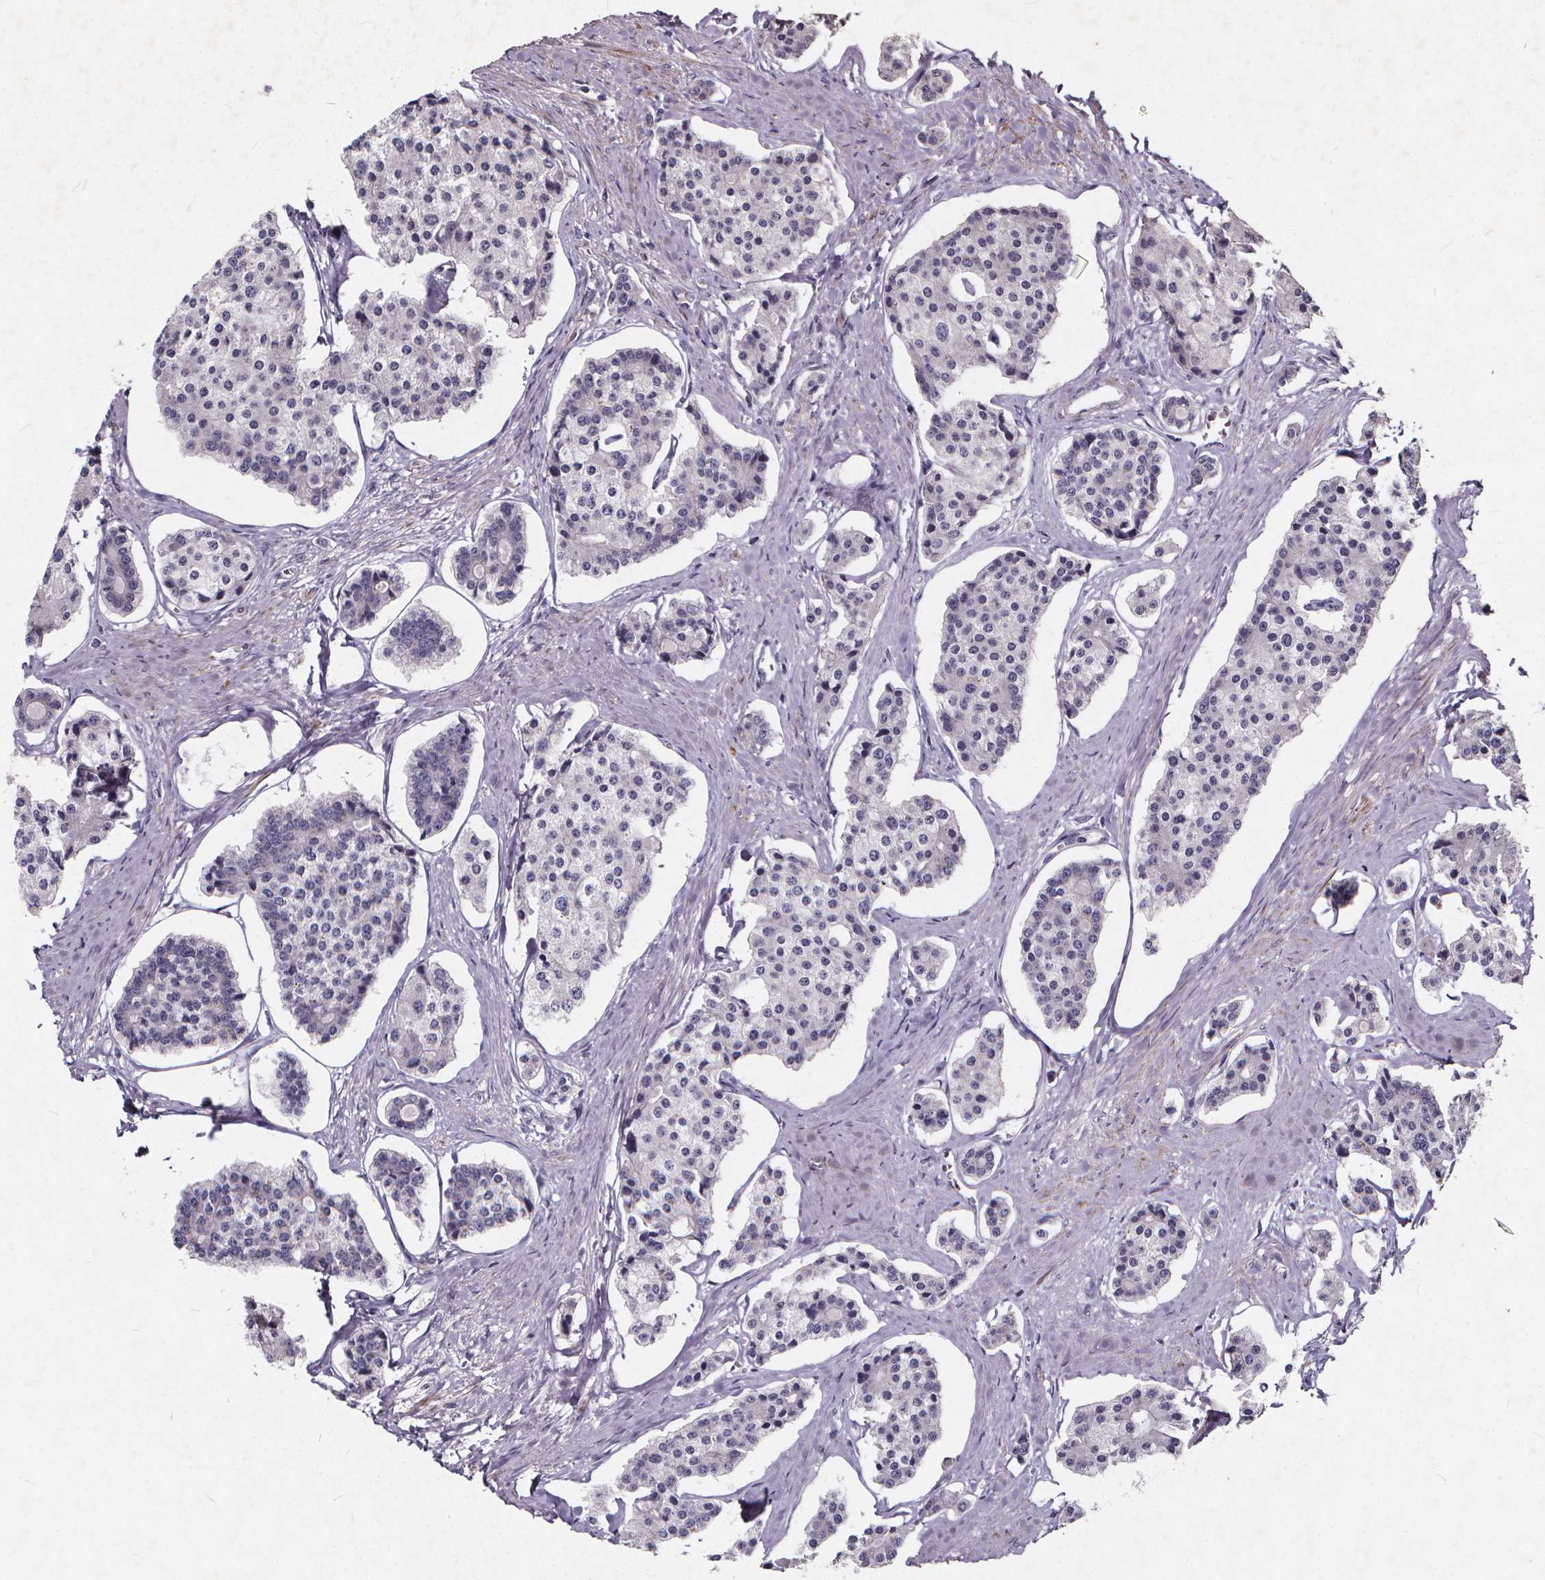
{"staining": {"intensity": "negative", "quantity": "none", "location": "none"}, "tissue": "carcinoid", "cell_type": "Tumor cells", "image_type": "cancer", "snomed": [{"axis": "morphology", "description": "Carcinoid, malignant, NOS"}, {"axis": "topography", "description": "Small intestine"}], "caption": "This histopathology image is of carcinoid stained with IHC to label a protein in brown with the nuclei are counter-stained blue. There is no staining in tumor cells.", "gene": "TSPAN14", "patient": {"sex": "female", "age": 65}}